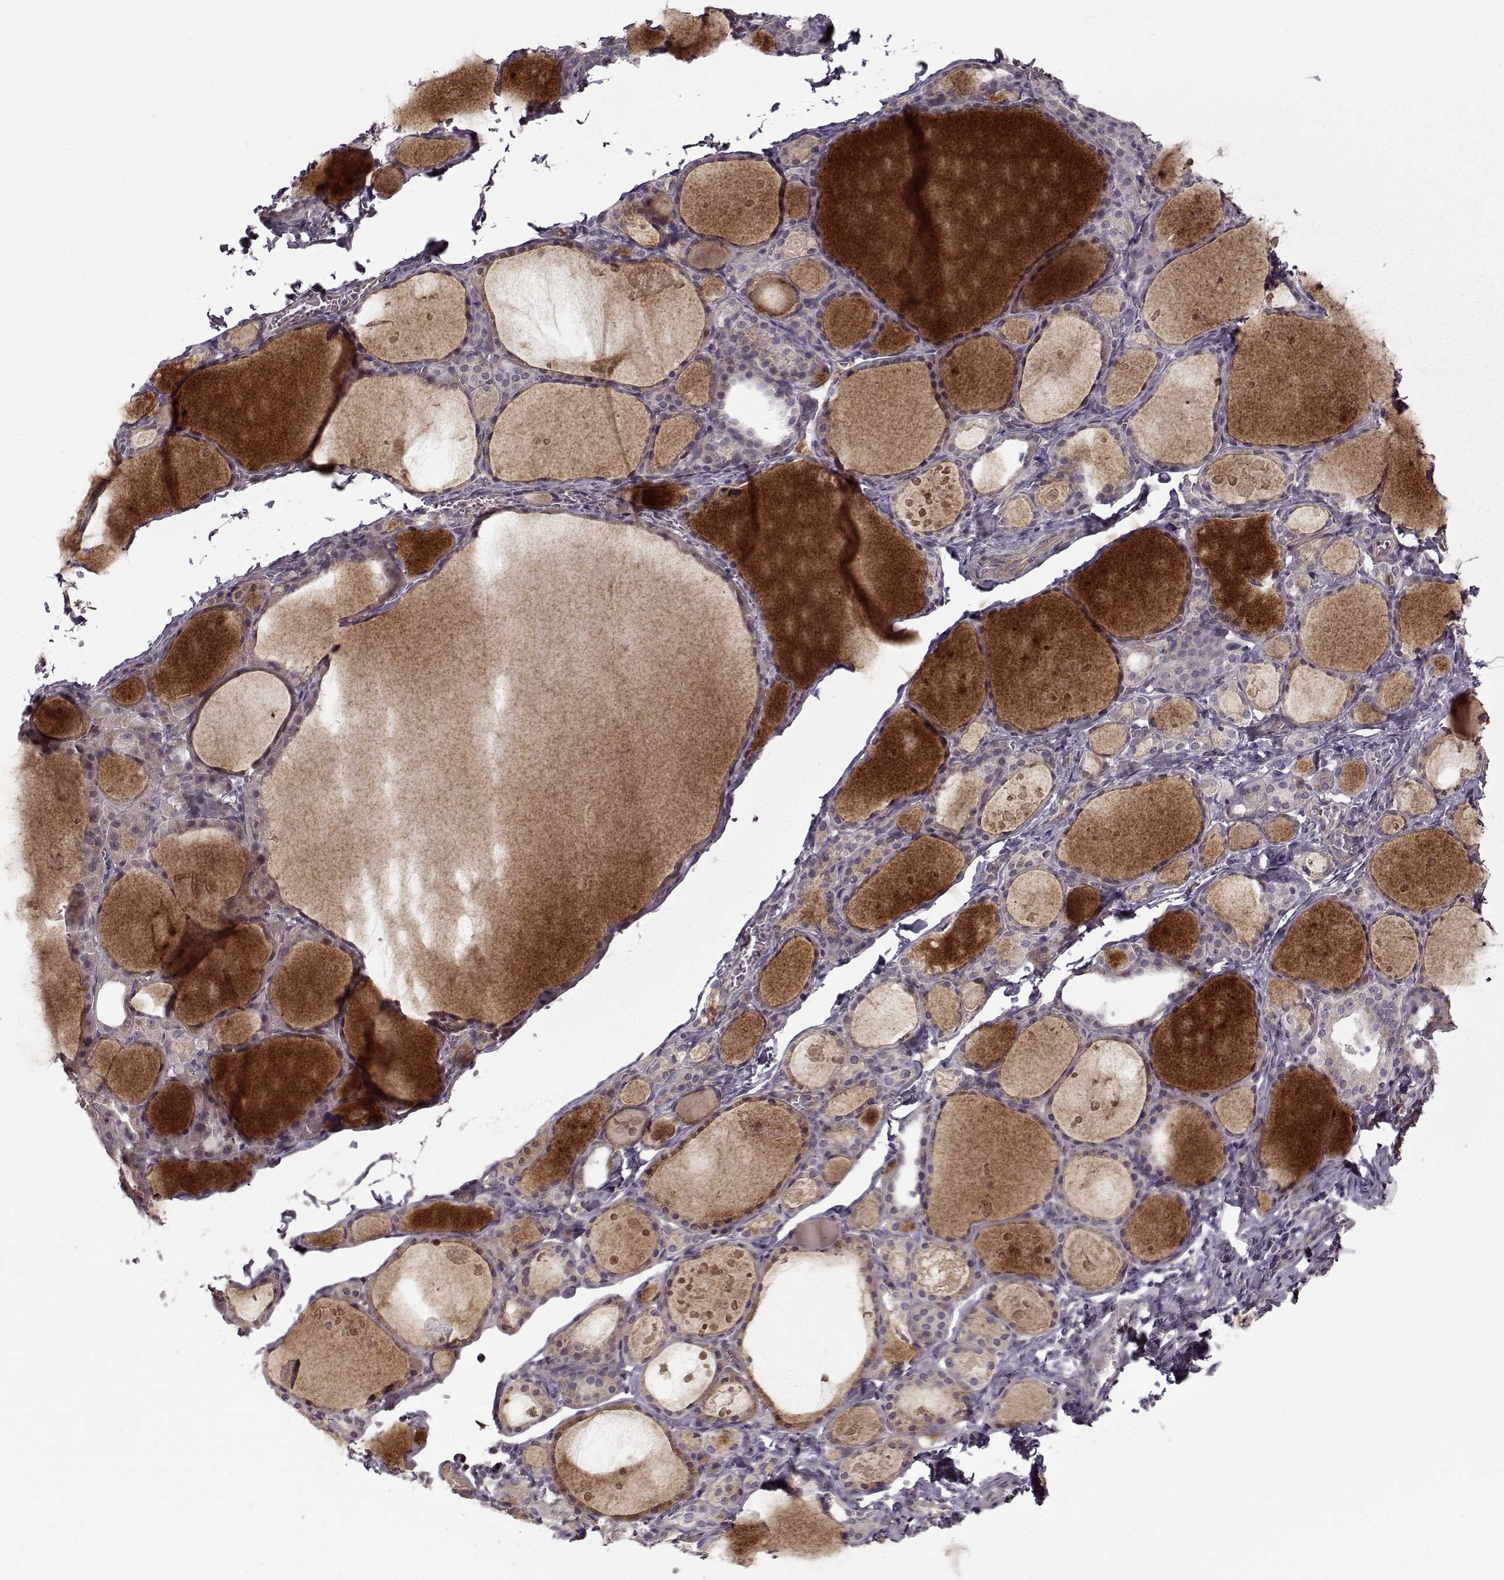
{"staining": {"intensity": "negative", "quantity": "none", "location": "none"}, "tissue": "thyroid gland", "cell_type": "Glandular cells", "image_type": "normal", "snomed": [{"axis": "morphology", "description": "Normal tissue, NOS"}, {"axis": "topography", "description": "Thyroid gland"}], "caption": "Immunohistochemical staining of normal thyroid gland reveals no significant positivity in glandular cells. (Immunohistochemistry (ihc), brightfield microscopy, high magnification).", "gene": "LAMB2", "patient": {"sex": "male", "age": 68}}